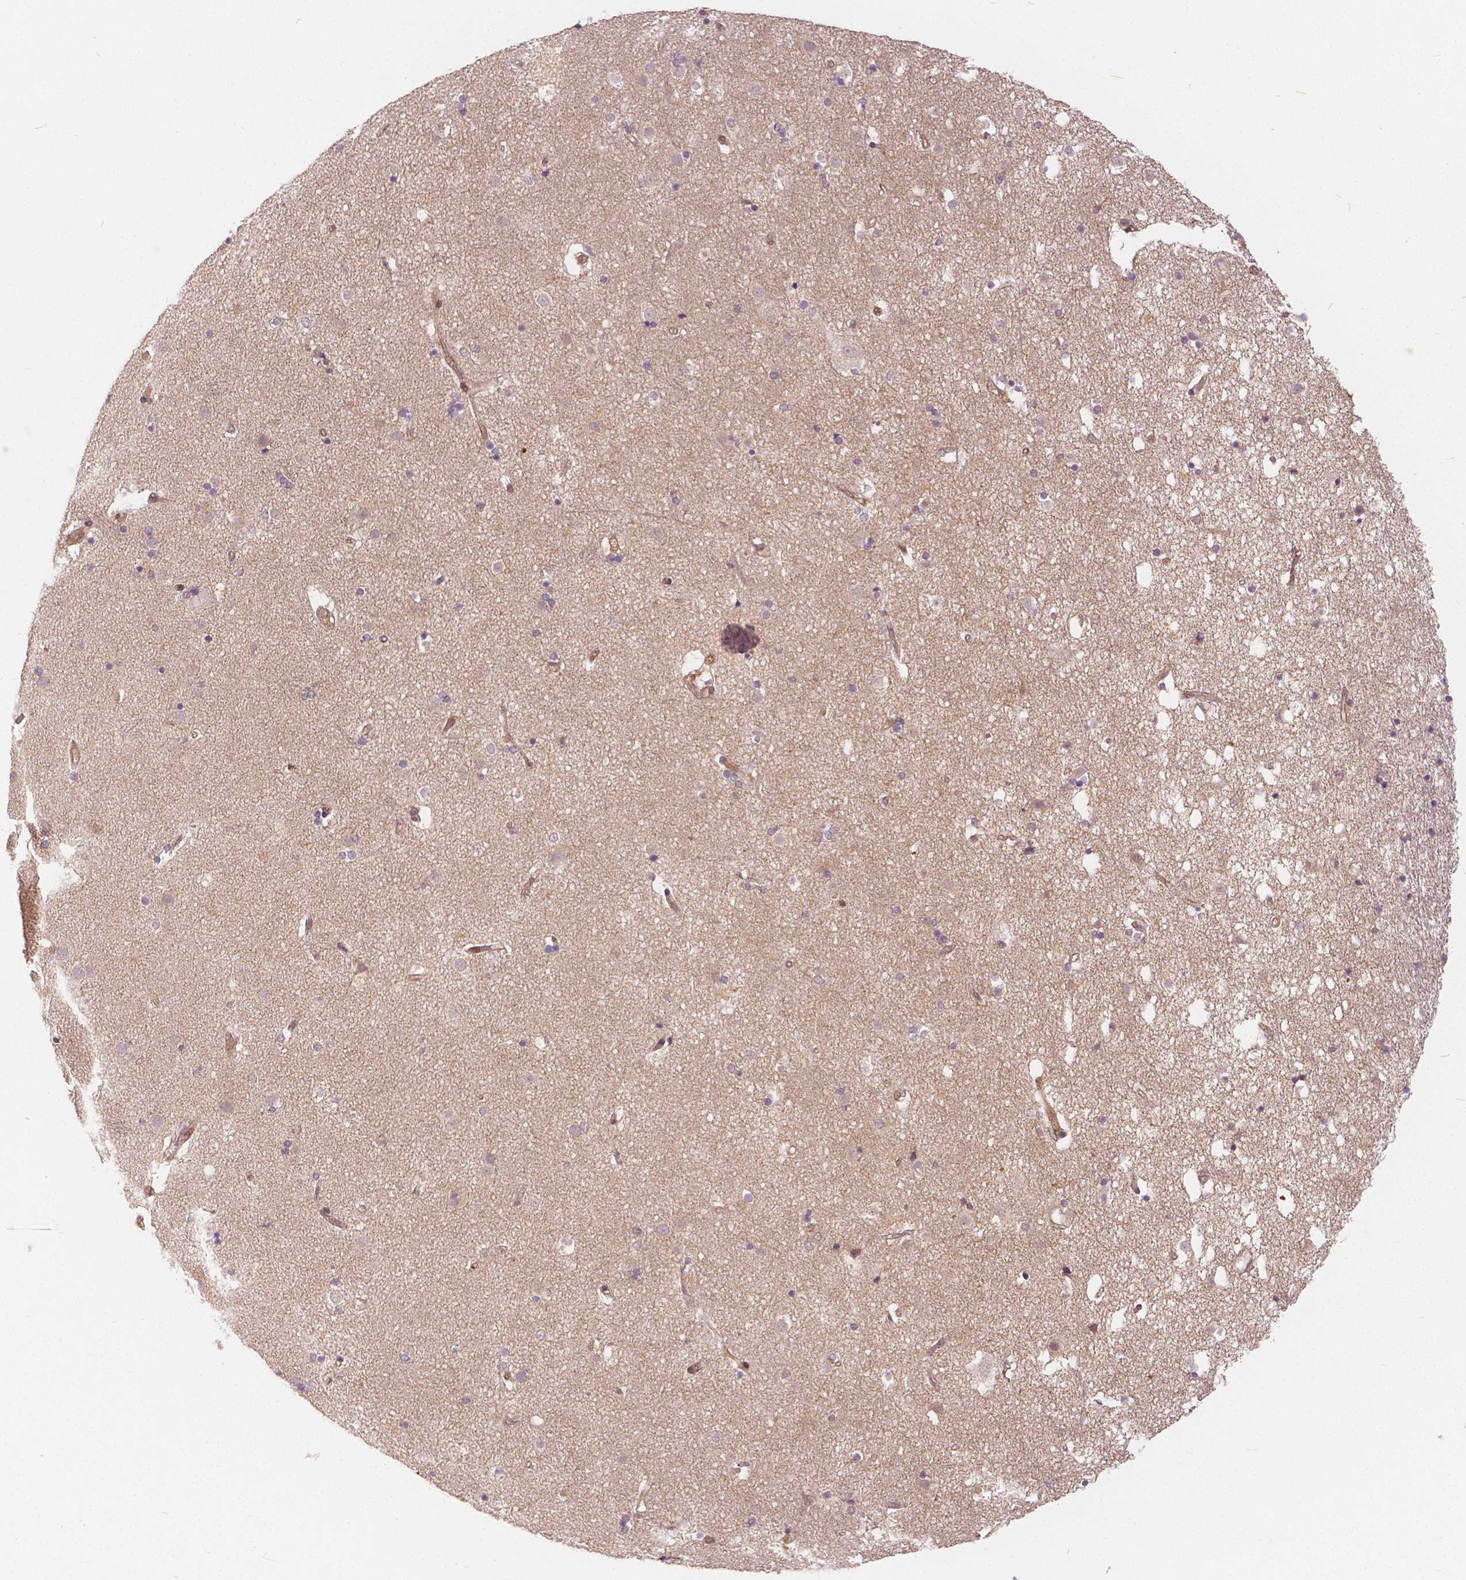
{"staining": {"intensity": "negative", "quantity": "none", "location": "none"}, "tissue": "caudate", "cell_type": "Glial cells", "image_type": "normal", "snomed": [{"axis": "morphology", "description": "Normal tissue, NOS"}, {"axis": "topography", "description": "Lateral ventricle wall"}], "caption": "The IHC photomicrograph has no significant expression in glial cells of caudate. (Brightfield microscopy of DAB (3,3'-diaminobenzidine) immunohistochemistry (IHC) at high magnification).", "gene": "NAPRT", "patient": {"sex": "female", "age": 71}}